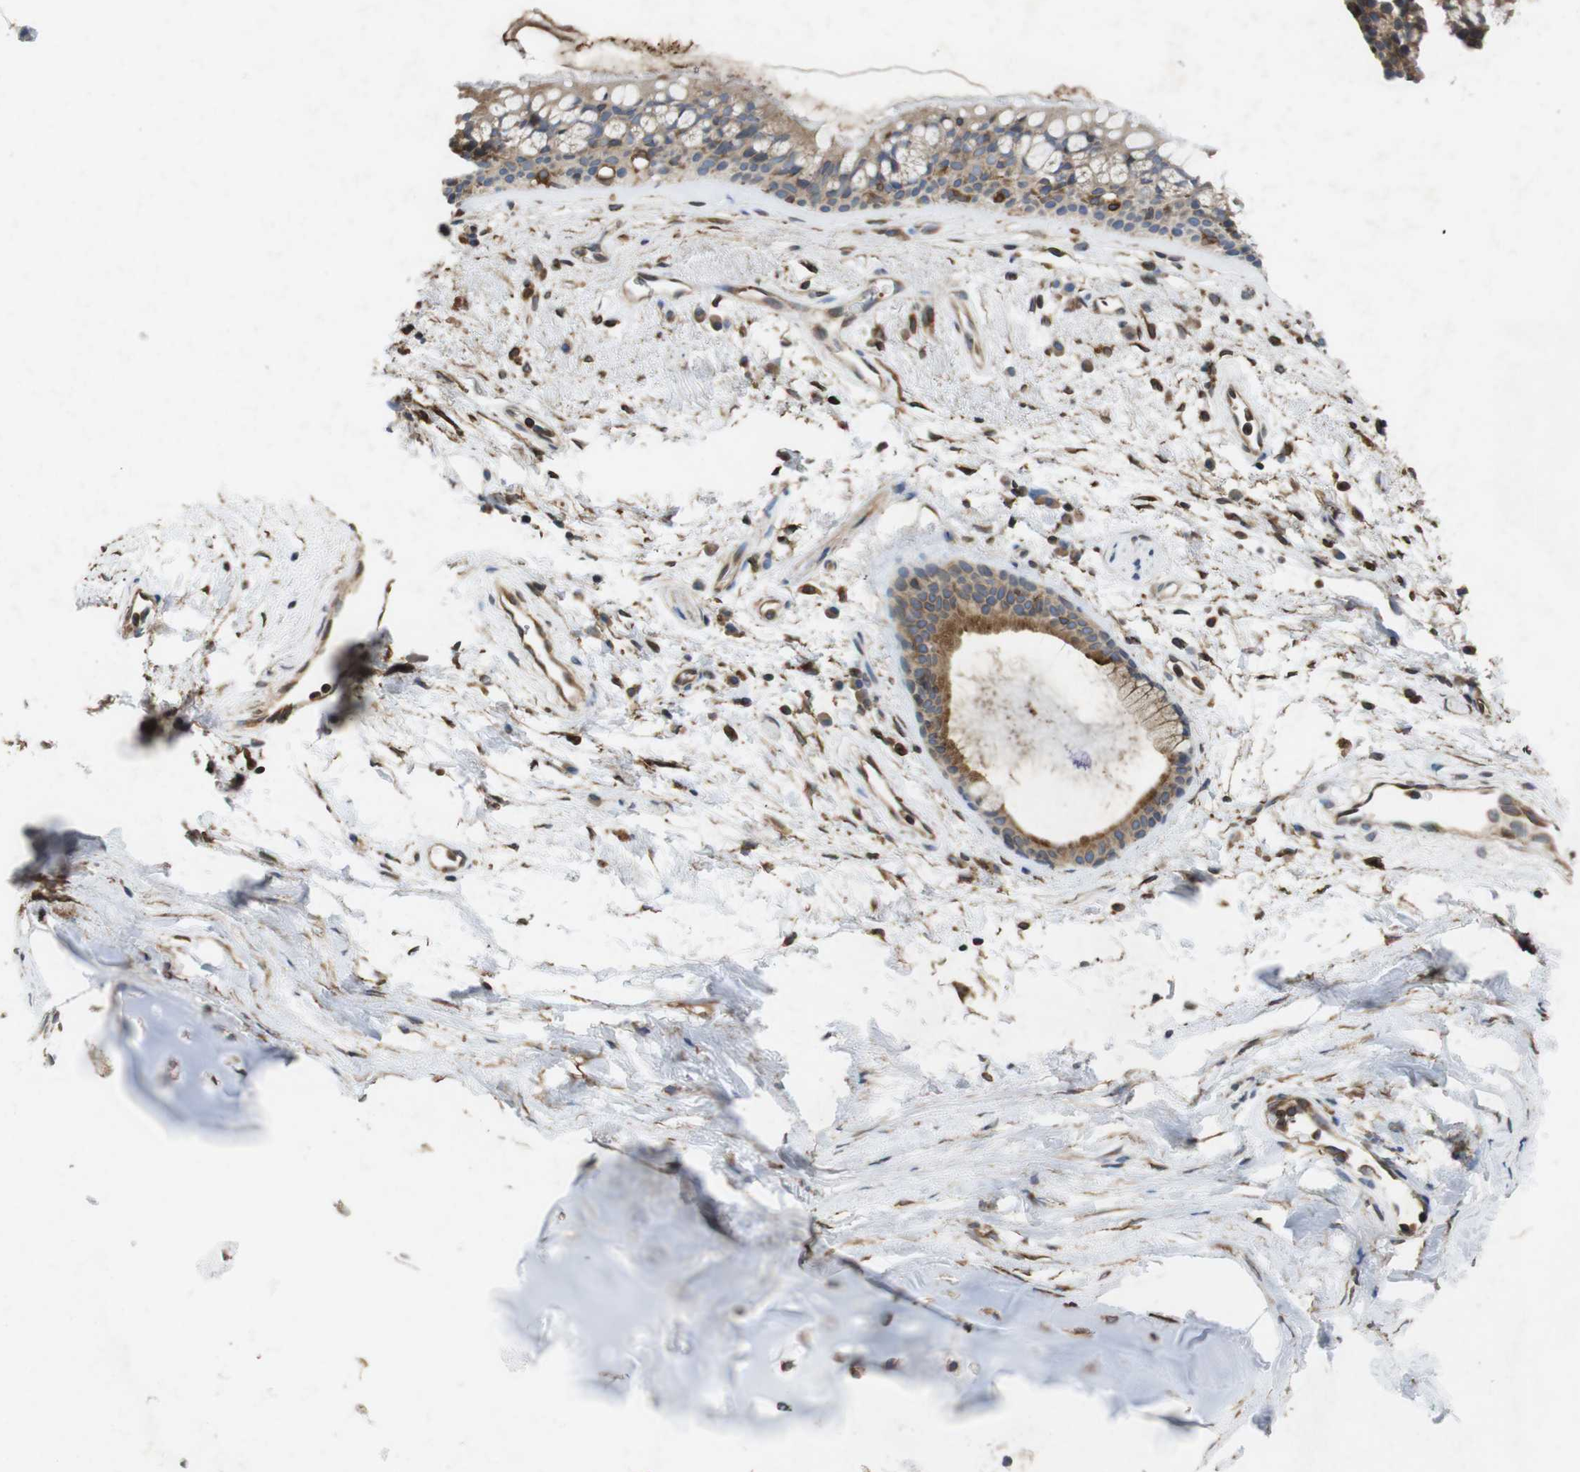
{"staining": {"intensity": "moderate", "quantity": ">75%", "location": "cytoplasmic/membranous"}, "tissue": "bronchus", "cell_type": "Respiratory epithelial cells", "image_type": "normal", "snomed": [{"axis": "morphology", "description": "Normal tissue, NOS"}, {"axis": "topography", "description": "Bronchus"}], "caption": "A histopathology image of bronchus stained for a protein exhibits moderate cytoplasmic/membranous brown staining in respiratory epithelial cells. (DAB (3,3'-diaminobenzidine) IHC with brightfield microscopy, high magnification).", "gene": "ARL6IP5", "patient": {"sex": "female", "age": 54}}